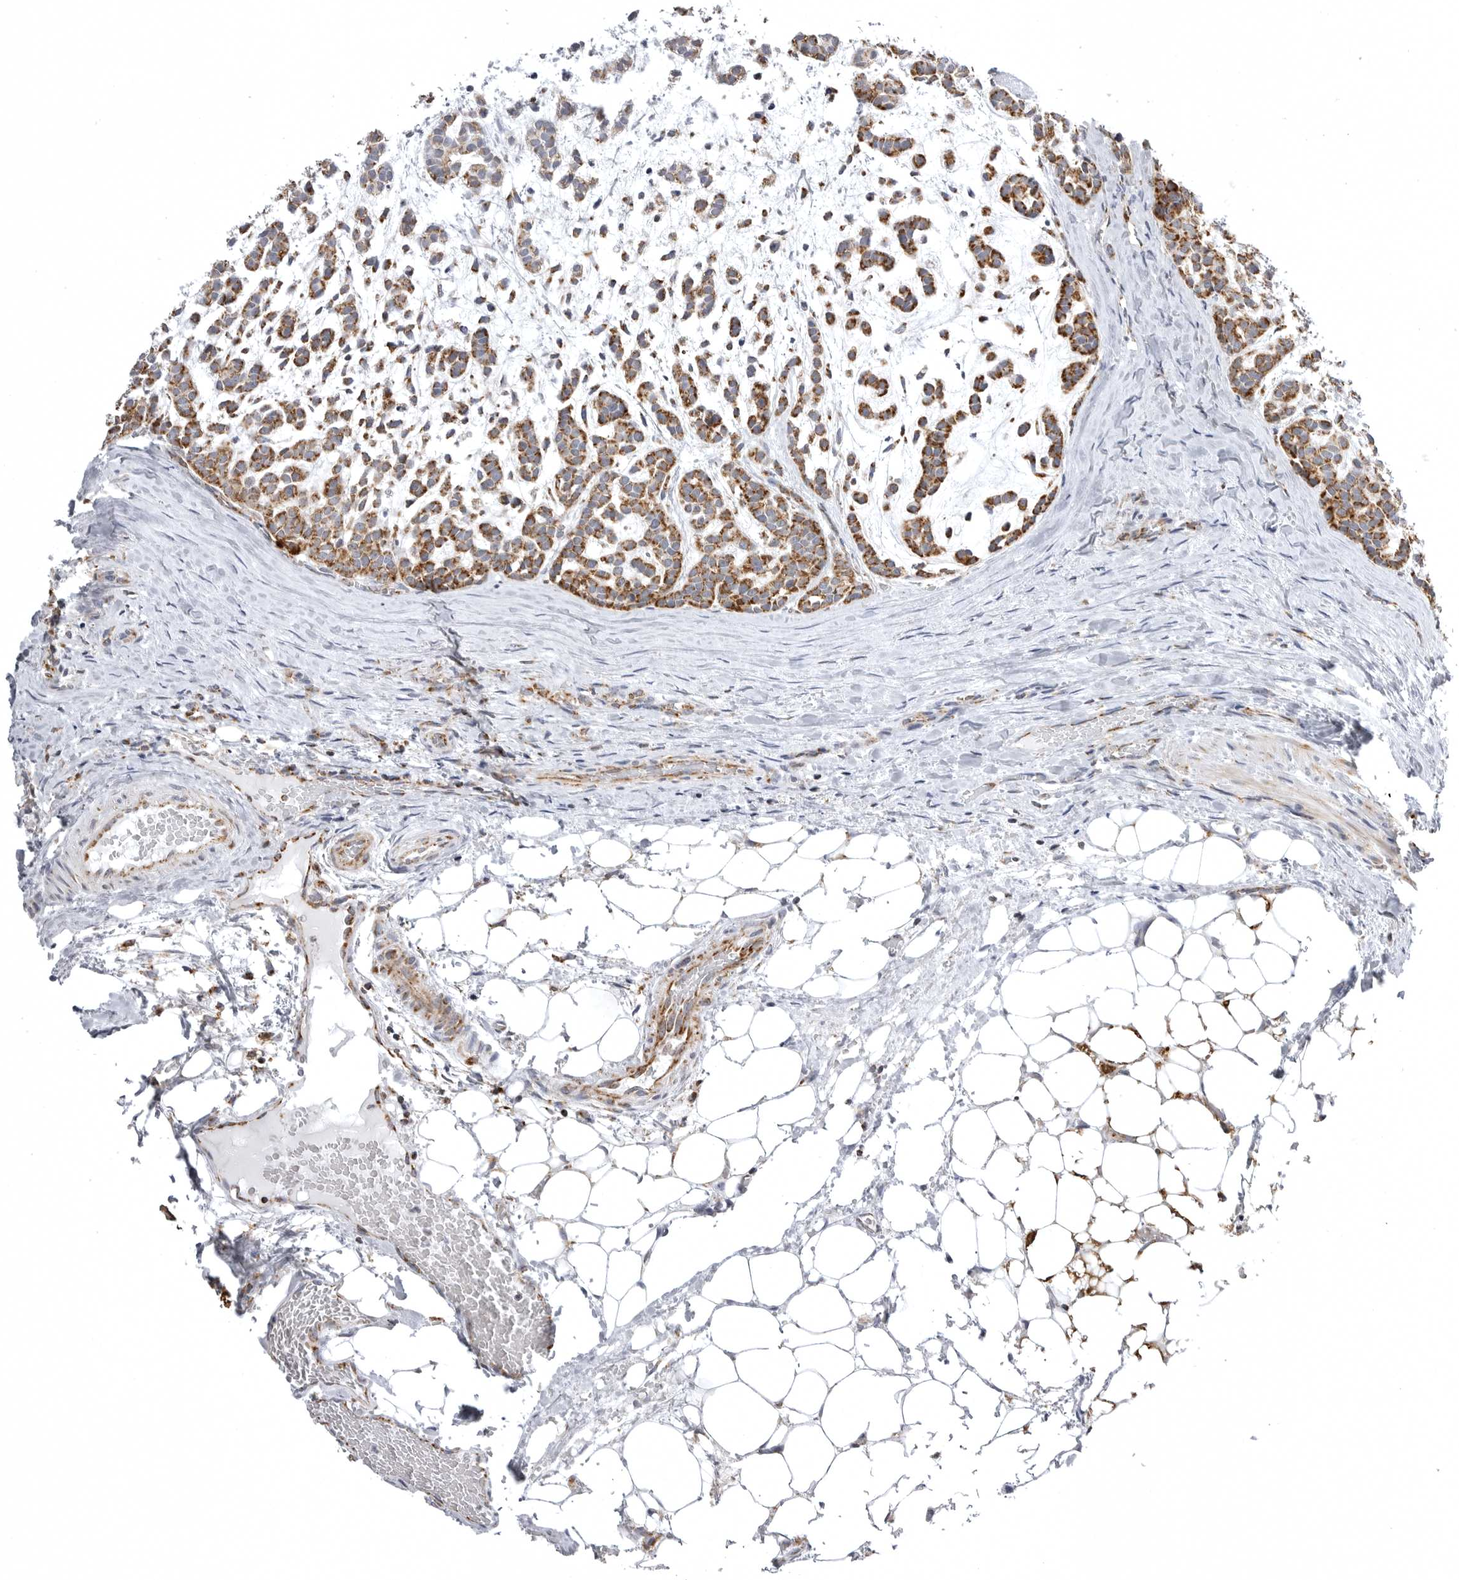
{"staining": {"intensity": "moderate", "quantity": "25%-75%", "location": "cytoplasmic/membranous"}, "tissue": "head and neck cancer", "cell_type": "Tumor cells", "image_type": "cancer", "snomed": [{"axis": "morphology", "description": "Adenocarcinoma, NOS"}, {"axis": "morphology", "description": "Adenoma, NOS"}, {"axis": "topography", "description": "Head-Neck"}], "caption": "Immunohistochemistry histopathology image of human head and neck cancer stained for a protein (brown), which reveals medium levels of moderate cytoplasmic/membranous positivity in approximately 25%-75% of tumor cells.", "gene": "TUFM", "patient": {"sex": "female", "age": 55}}